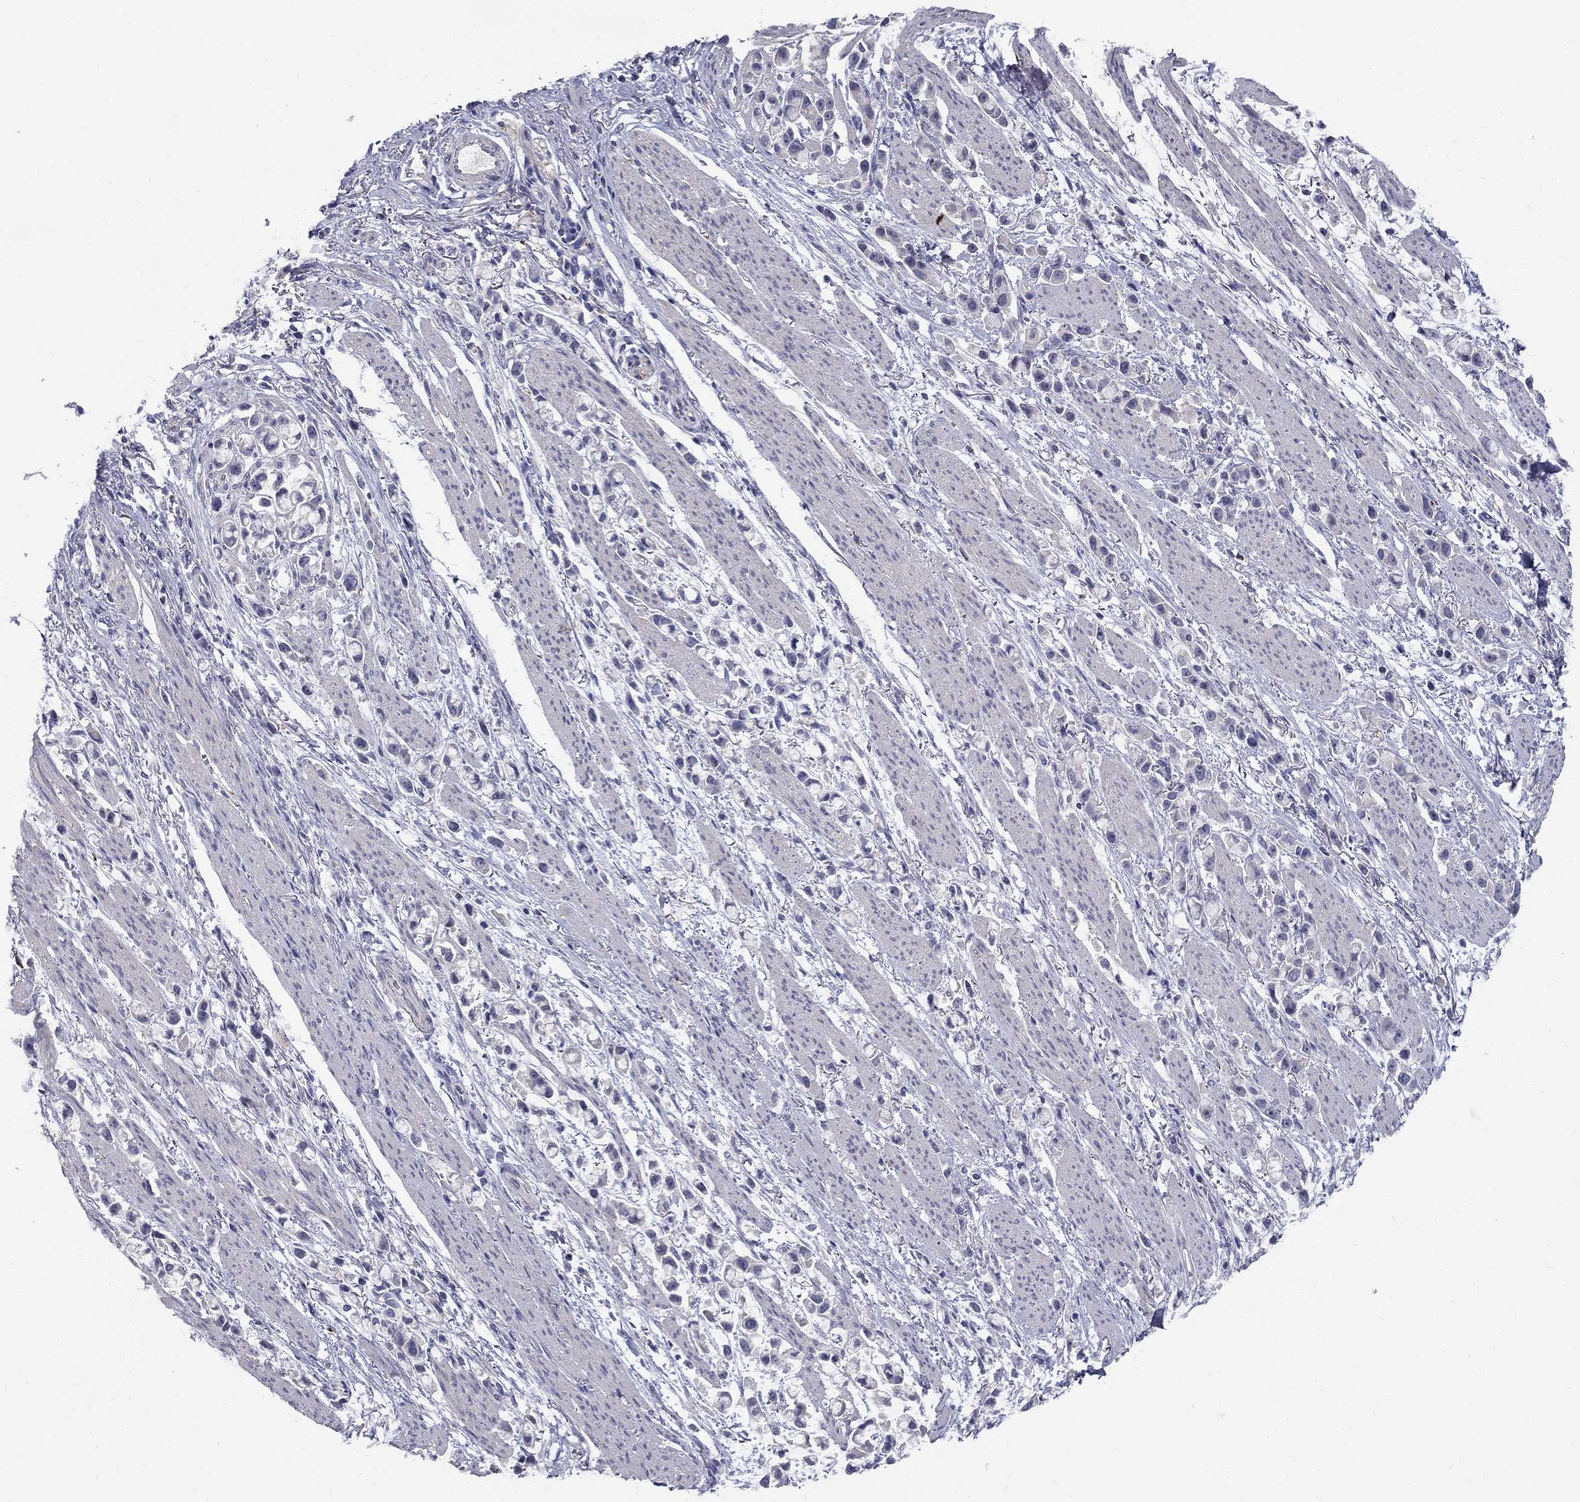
{"staining": {"intensity": "negative", "quantity": "none", "location": "none"}, "tissue": "stomach cancer", "cell_type": "Tumor cells", "image_type": "cancer", "snomed": [{"axis": "morphology", "description": "Adenocarcinoma, NOS"}, {"axis": "topography", "description": "Stomach"}], "caption": "IHC histopathology image of neoplastic tissue: human stomach cancer (adenocarcinoma) stained with DAB demonstrates no significant protein positivity in tumor cells.", "gene": "TP53TG5", "patient": {"sex": "female", "age": 81}}